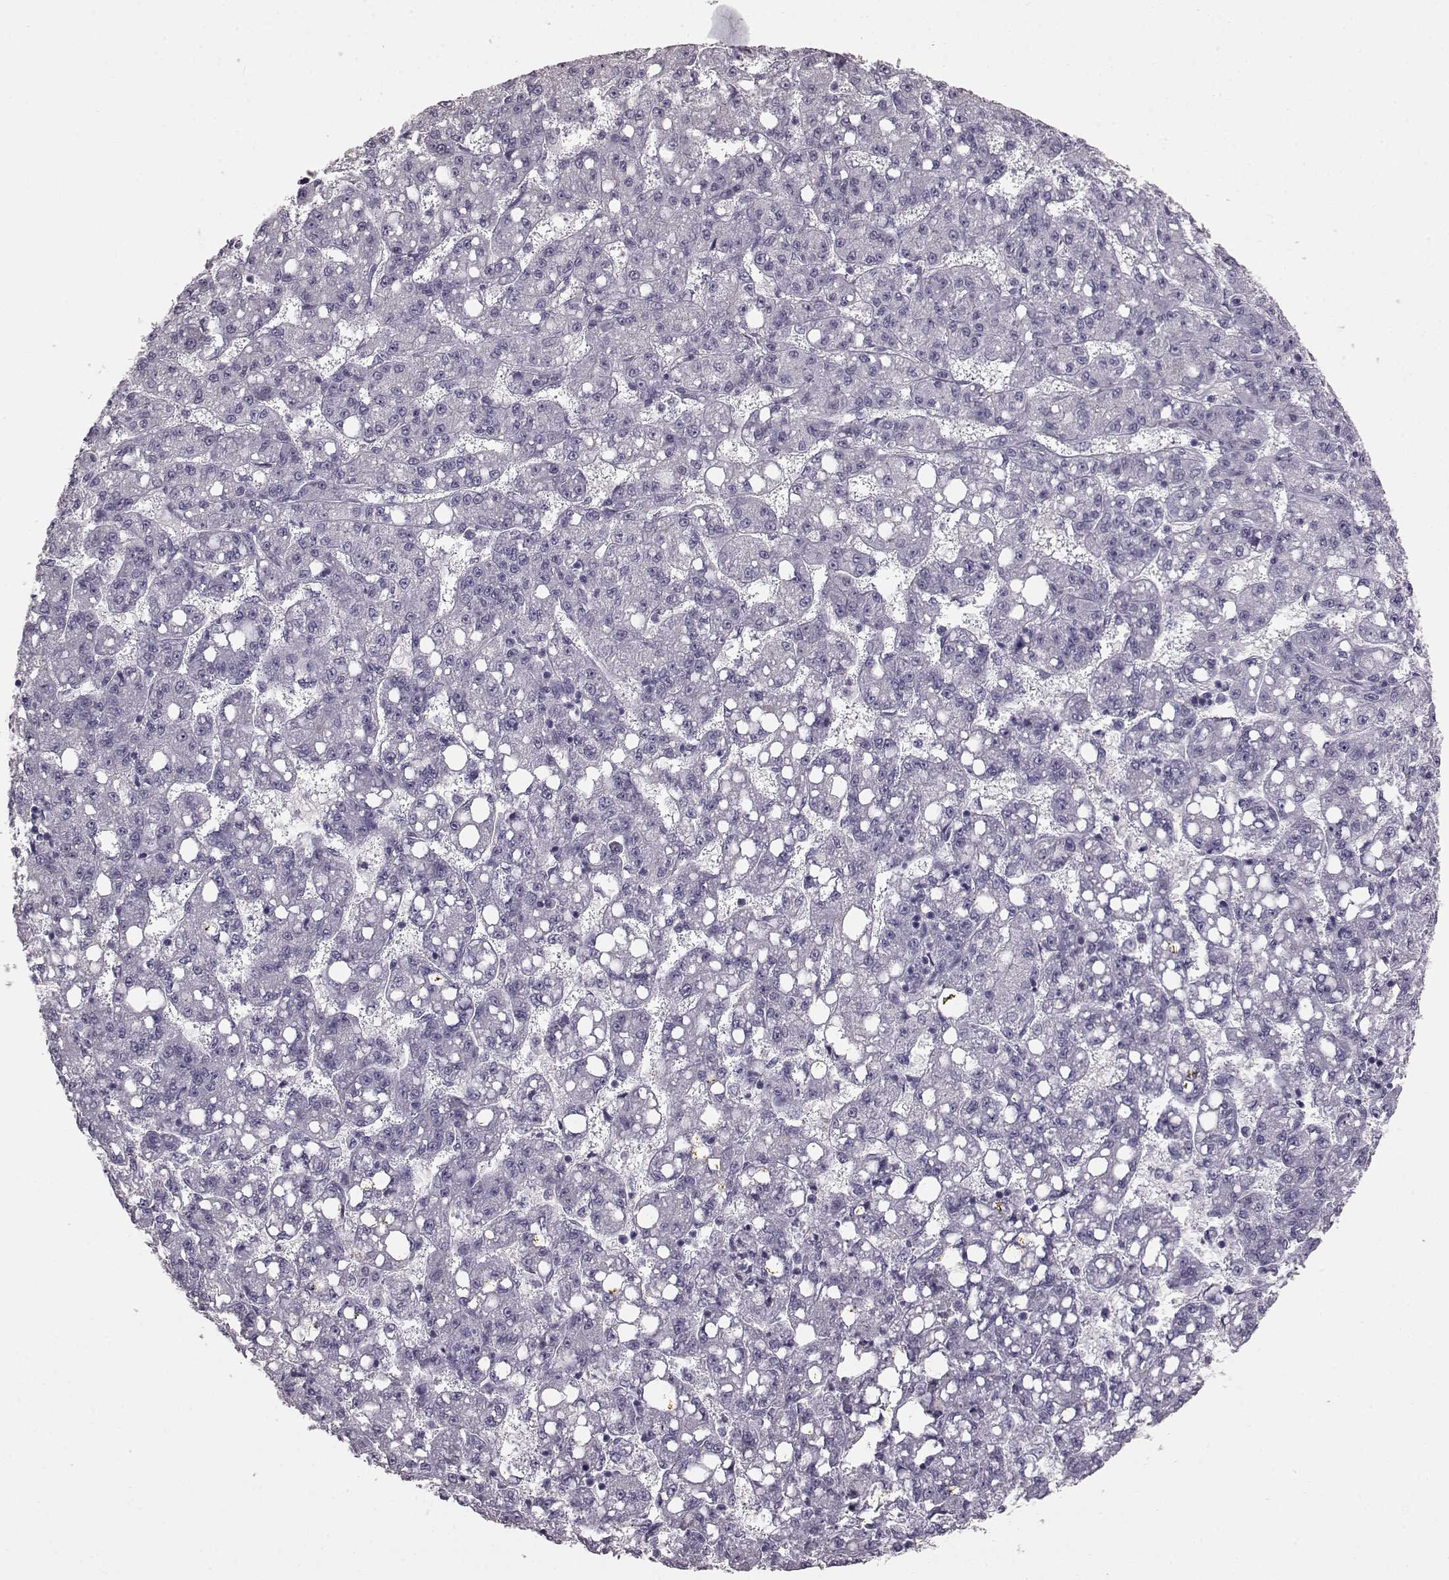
{"staining": {"intensity": "negative", "quantity": "none", "location": "none"}, "tissue": "liver cancer", "cell_type": "Tumor cells", "image_type": "cancer", "snomed": [{"axis": "morphology", "description": "Carcinoma, Hepatocellular, NOS"}, {"axis": "topography", "description": "Liver"}], "caption": "Human liver cancer (hepatocellular carcinoma) stained for a protein using immunohistochemistry (IHC) exhibits no staining in tumor cells.", "gene": "TCHHL1", "patient": {"sex": "female", "age": 65}}